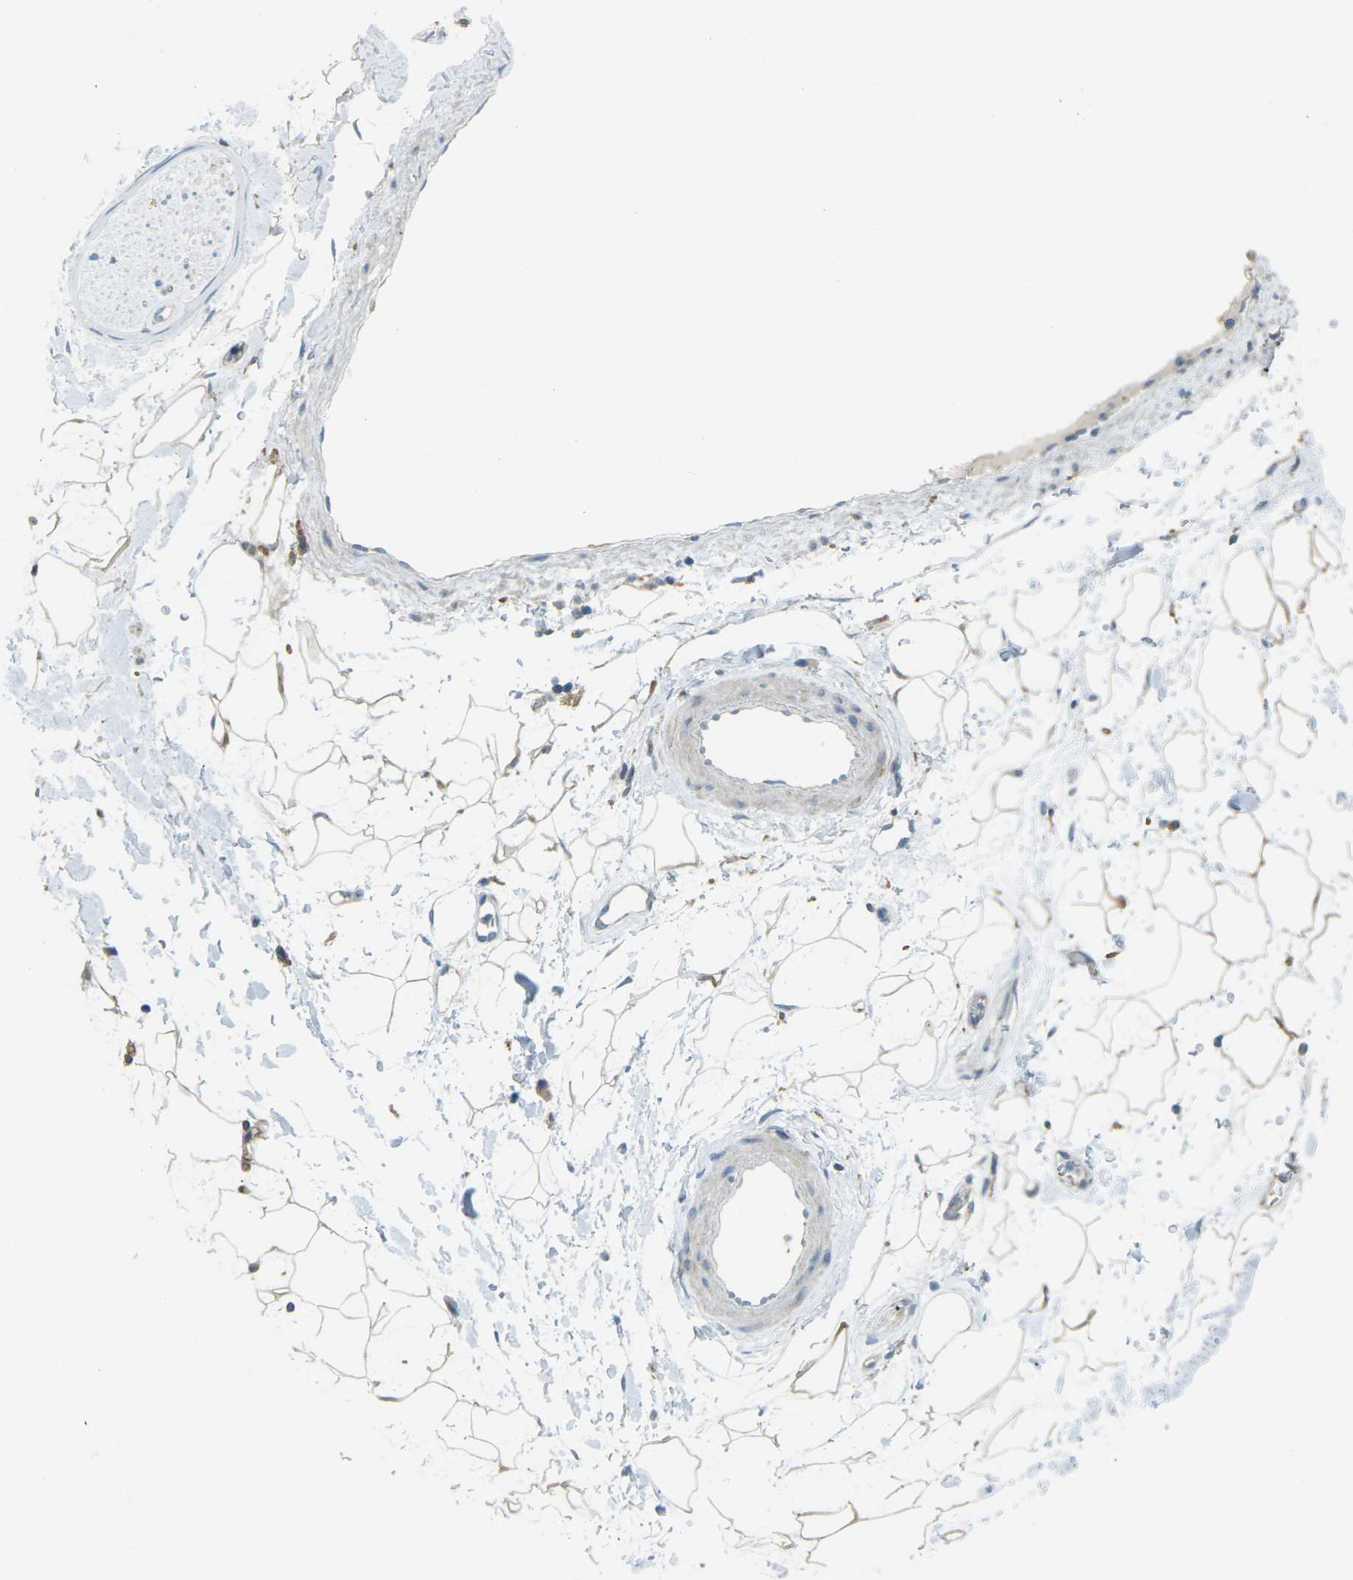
{"staining": {"intensity": "weak", "quantity": "25%-75%", "location": "cytoplasmic/membranous"}, "tissue": "adipose tissue", "cell_type": "Adipocytes", "image_type": "normal", "snomed": [{"axis": "morphology", "description": "Normal tissue, NOS"}, {"axis": "topography", "description": "Soft tissue"}], "caption": "Immunohistochemistry (IHC) histopathology image of normal adipose tissue stained for a protein (brown), which demonstrates low levels of weak cytoplasmic/membranous positivity in about 25%-75% of adipocytes.", "gene": "MYLK4", "patient": {"sex": "male", "age": 72}}